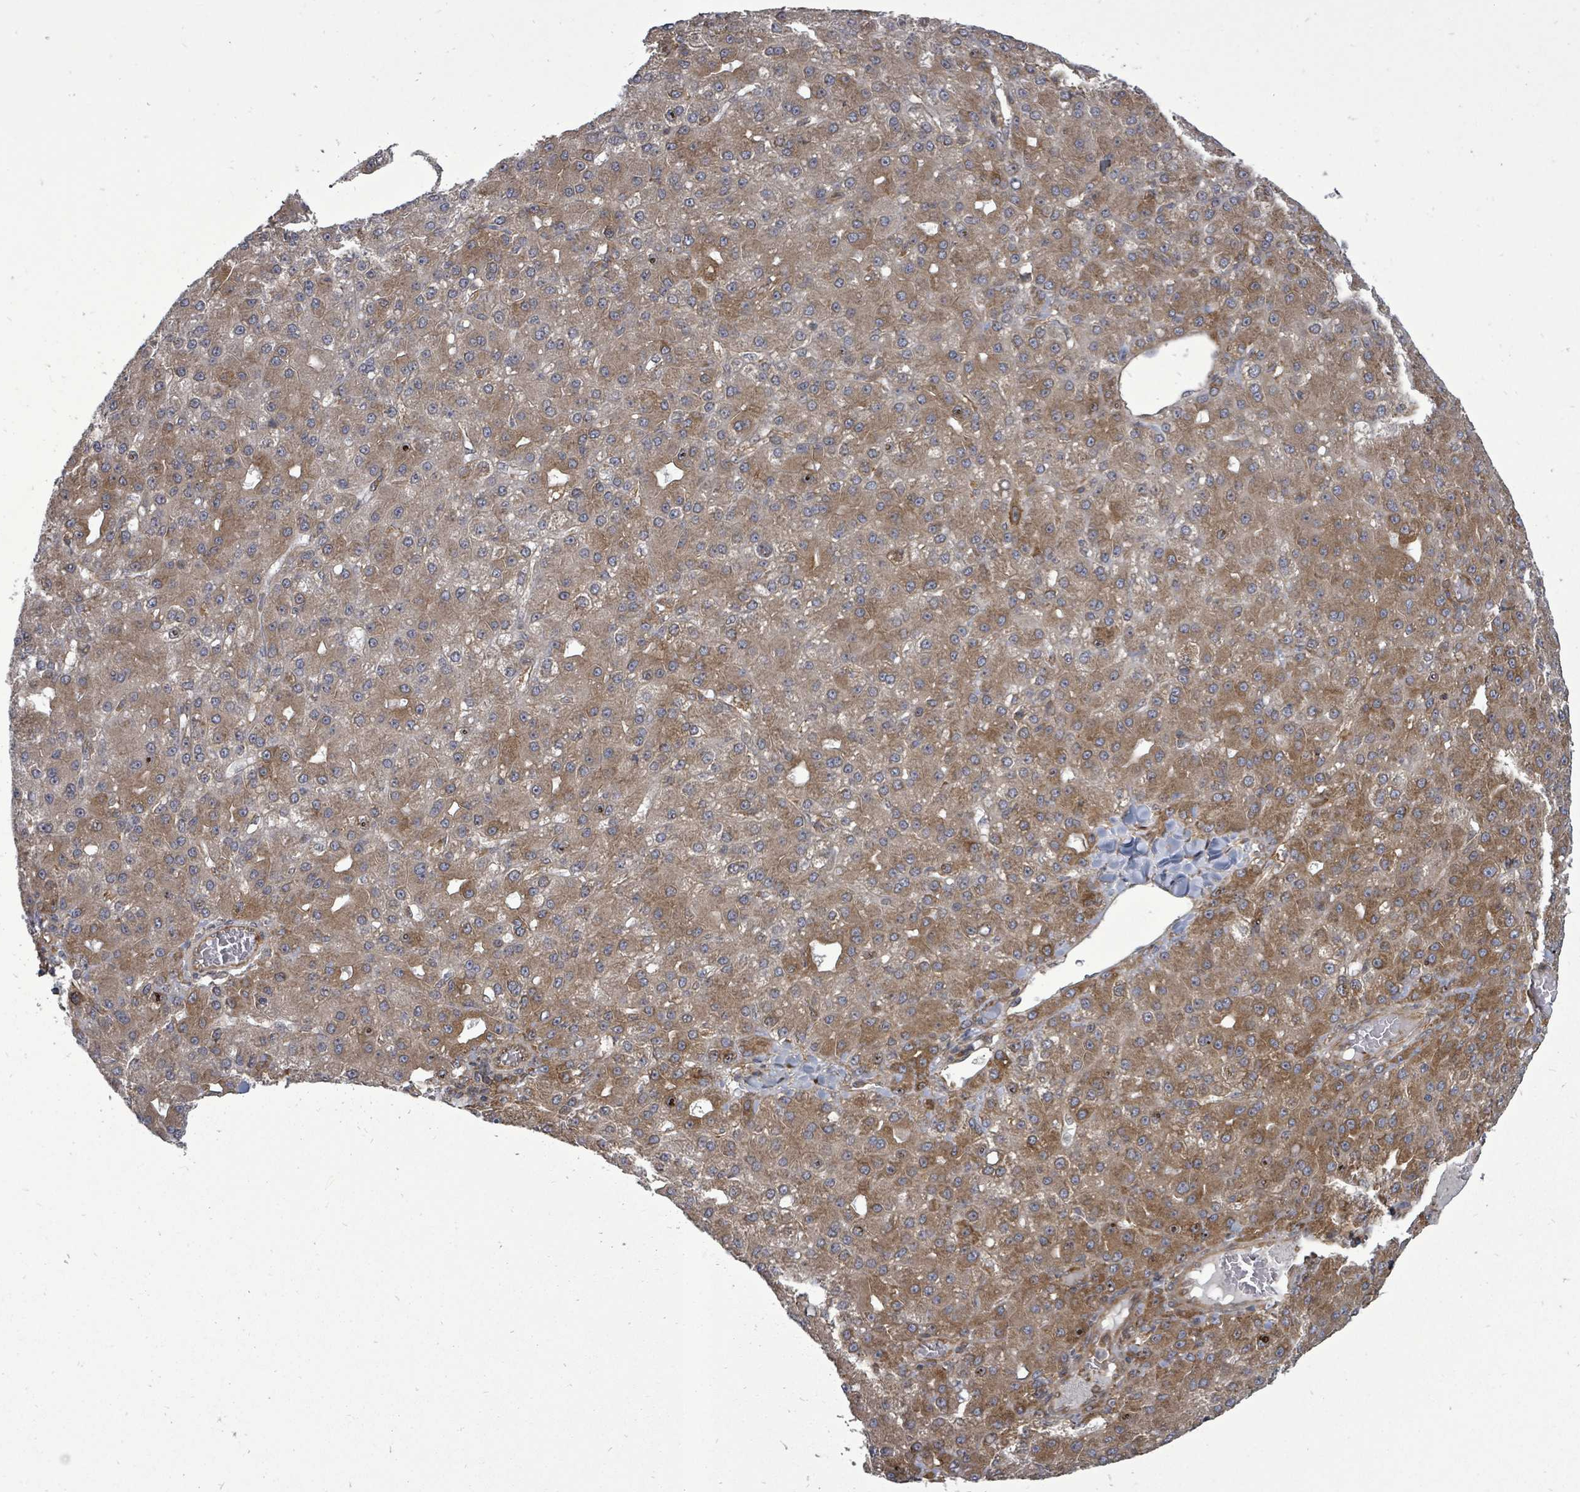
{"staining": {"intensity": "moderate", "quantity": ">75%", "location": "cytoplasmic/membranous"}, "tissue": "liver cancer", "cell_type": "Tumor cells", "image_type": "cancer", "snomed": [{"axis": "morphology", "description": "Carcinoma, Hepatocellular, NOS"}, {"axis": "topography", "description": "Liver"}], "caption": "Tumor cells exhibit moderate cytoplasmic/membranous positivity in approximately >75% of cells in liver cancer.", "gene": "EIF3C", "patient": {"sex": "male", "age": 67}}